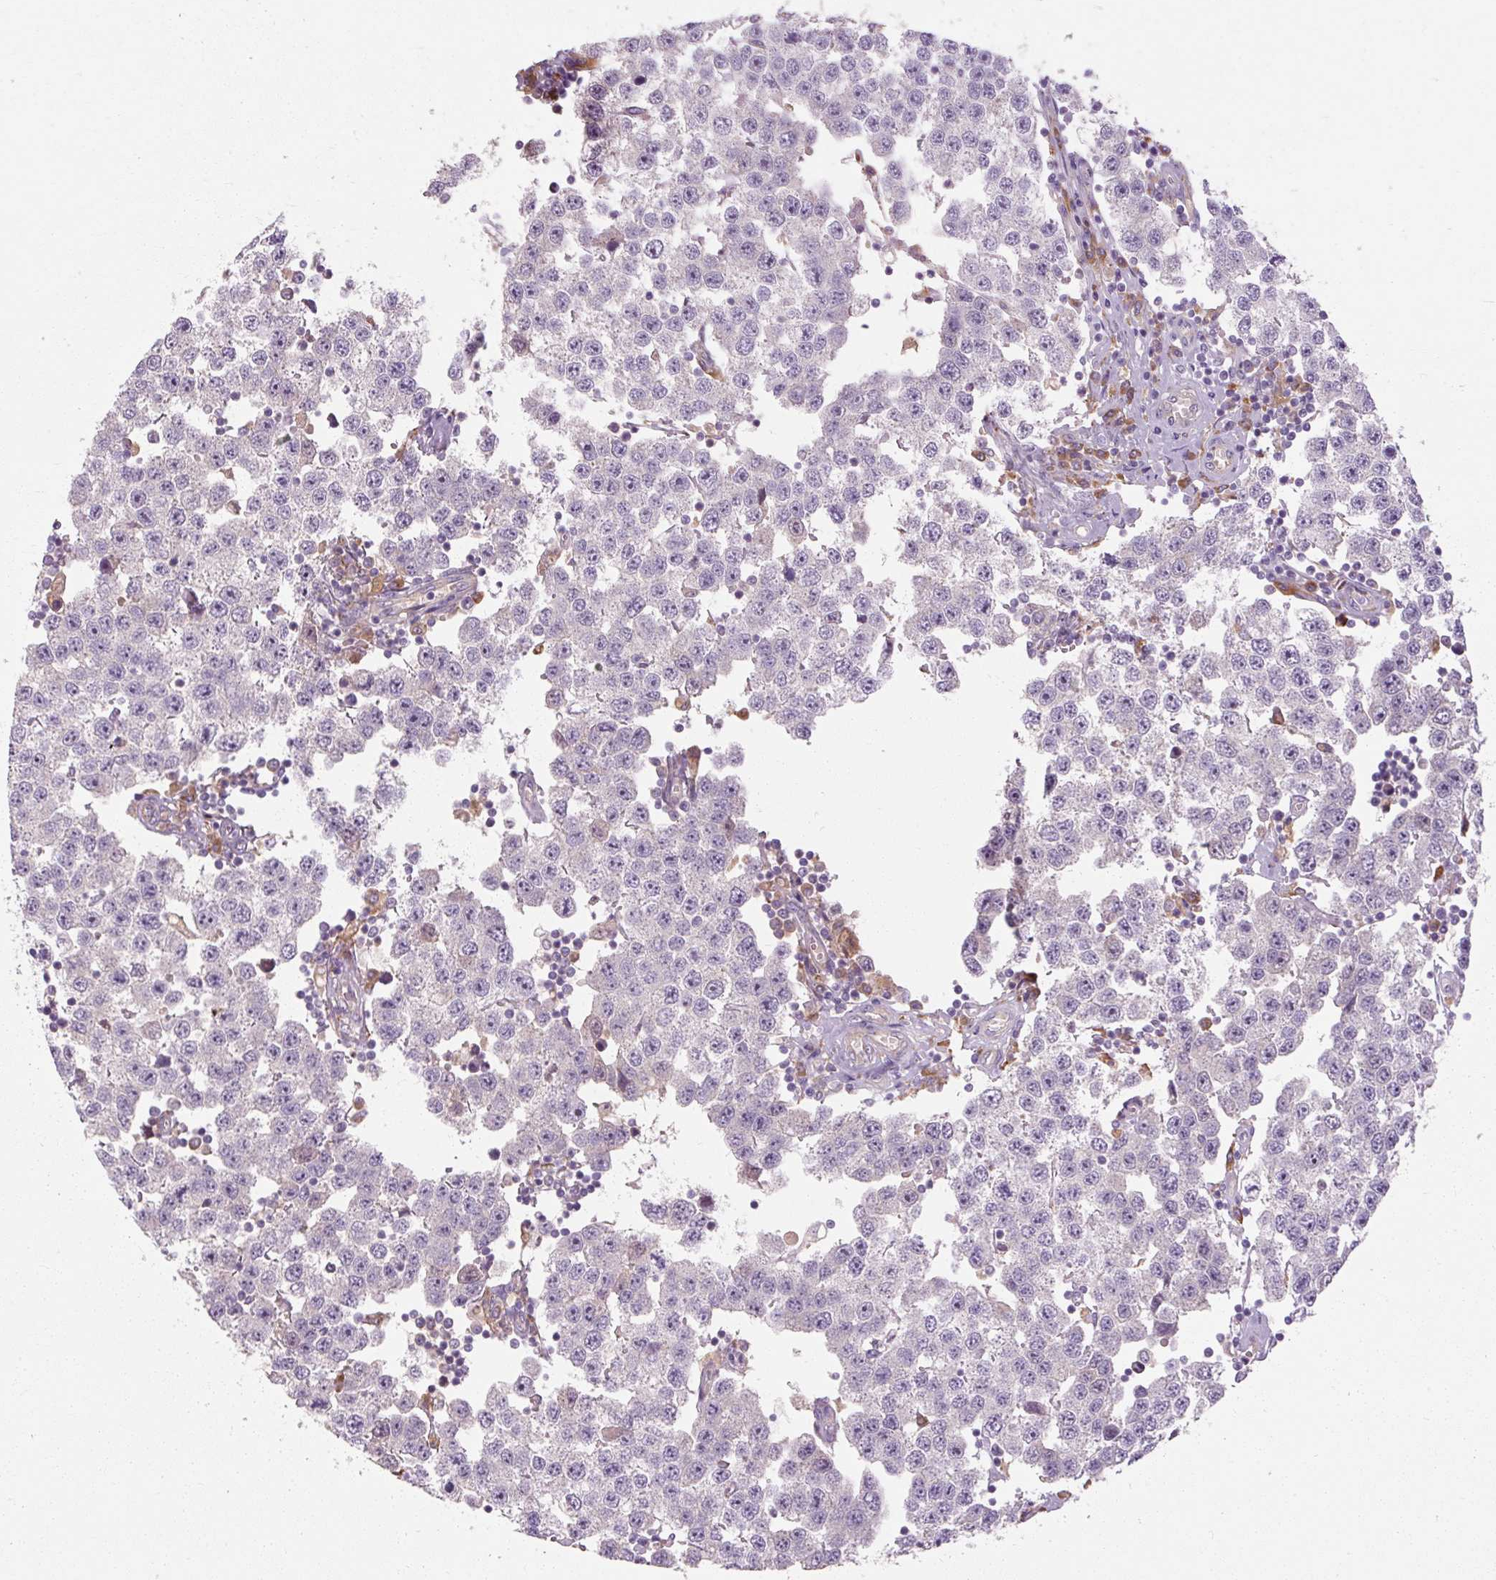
{"staining": {"intensity": "negative", "quantity": "none", "location": "none"}, "tissue": "testis cancer", "cell_type": "Tumor cells", "image_type": "cancer", "snomed": [{"axis": "morphology", "description": "Seminoma, NOS"}, {"axis": "topography", "description": "Testis"}], "caption": "Immunohistochemistry (IHC) of testis cancer (seminoma) exhibits no expression in tumor cells.", "gene": "TBC1D4", "patient": {"sex": "male", "age": 34}}